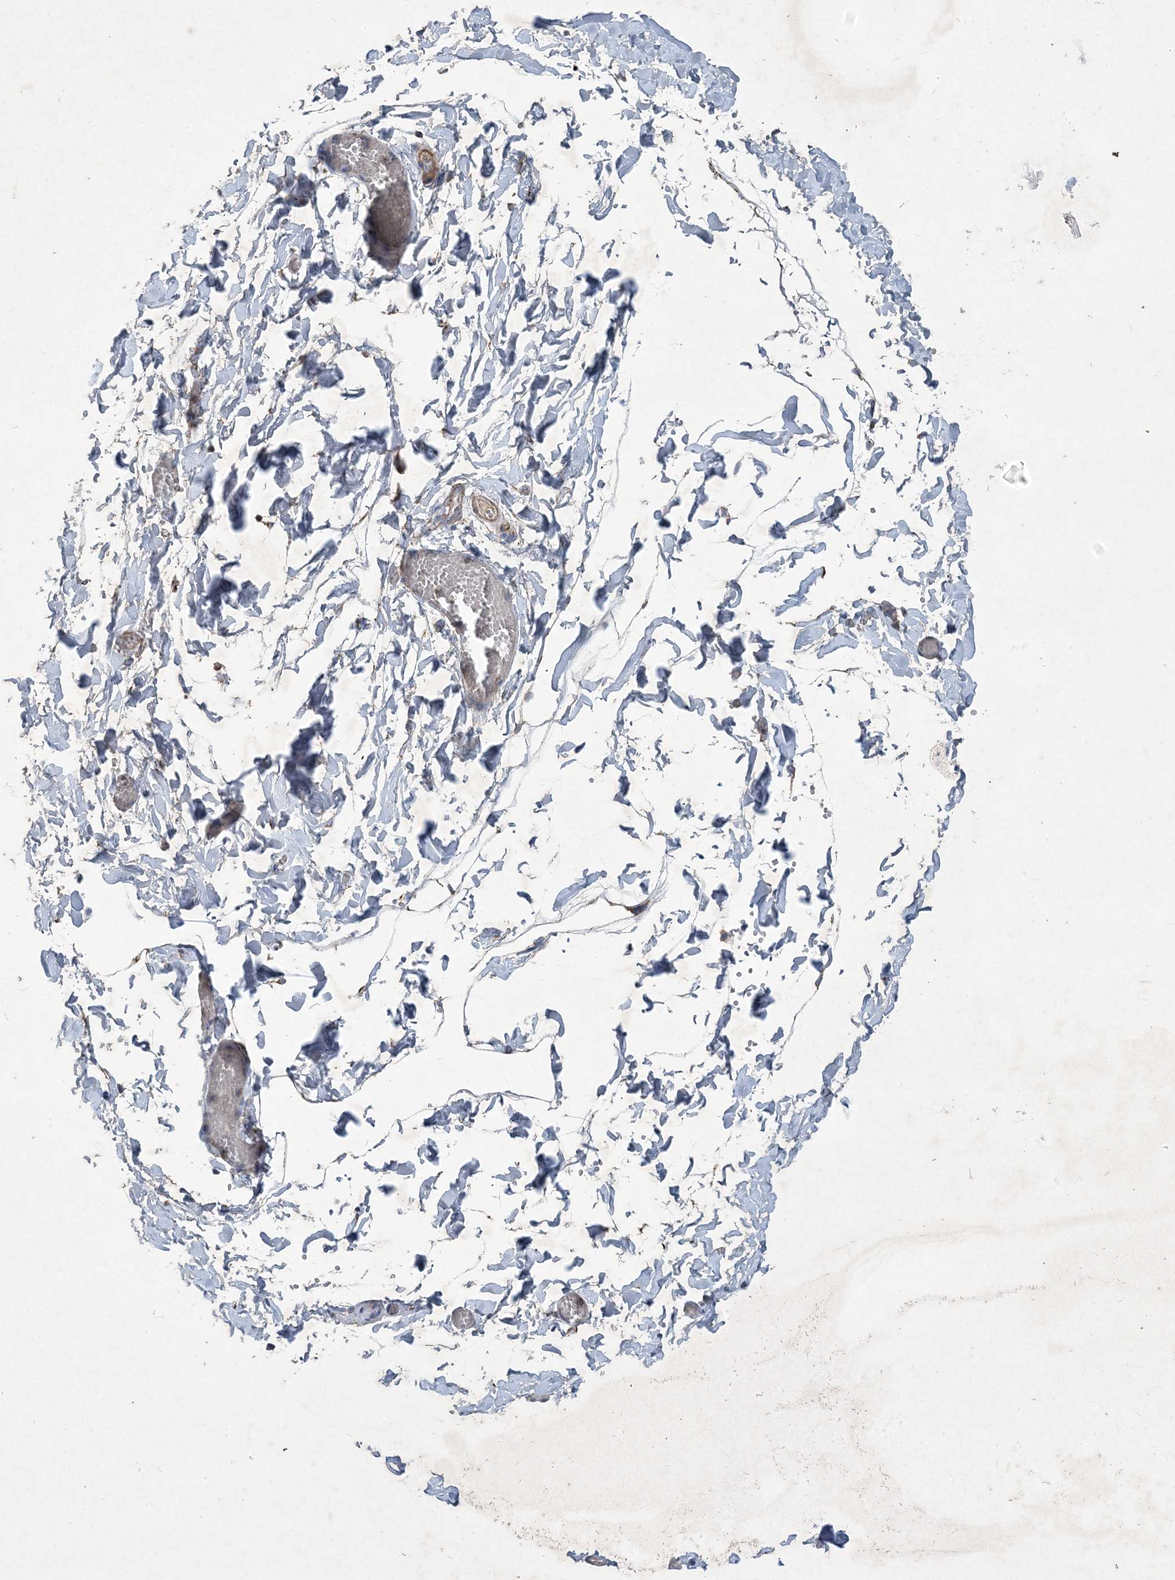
{"staining": {"intensity": "weak", "quantity": "25%-75%", "location": "cytoplasmic/membranous"}, "tissue": "soft tissue", "cell_type": "Chondrocytes", "image_type": "normal", "snomed": [{"axis": "morphology", "description": "Normal tissue, NOS"}, {"axis": "topography", "description": "Gallbladder"}, {"axis": "topography", "description": "Peripheral nerve tissue"}], "caption": "IHC of benign soft tissue exhibits low levels of weak cytoplasmic/membranous staining in about 25%-75% of chondrocytes. Immunohistochemistry stains the protein of interest in brown and the nuclei are stained blue.", "gene": "NDUFA2", "patient": {"sex": "male", "age": 38}}